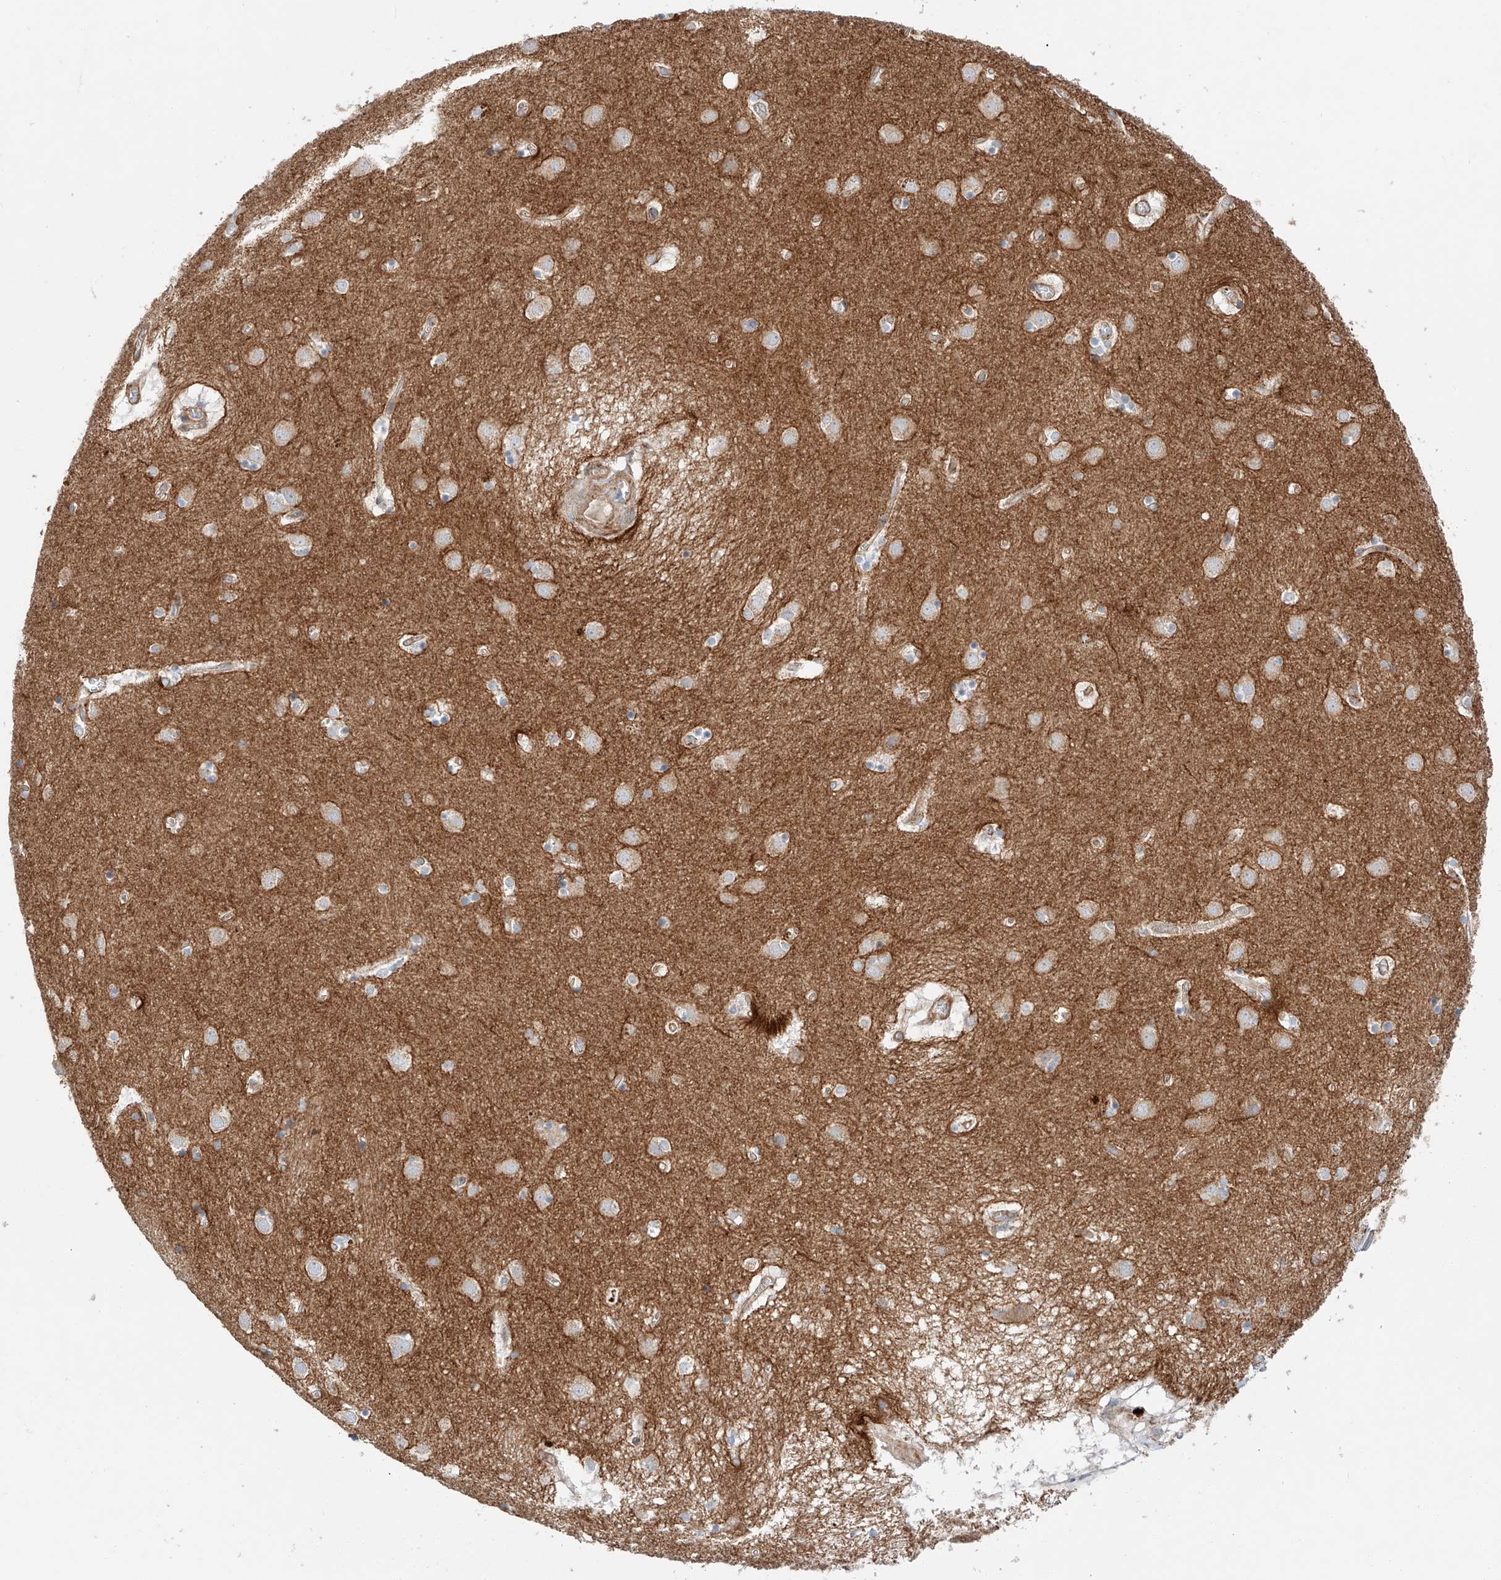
{"staining": {"intensity": "negative", "quantity": "none", "location": "none"}, "tissue": "caudate", "cell_type": "Glial cells", "image_type": "normal", "snomed": [{"axis": "morphology", "description": "Normal tissue, NOS"}, {"axis": "topography", "description": "Lateral ventricle wall"}], "caption": "DAB (3,3'-diaminobenzidine) immunohistochemical staining of normal human caudate reveals no significant expression in glial cells. Nuclei are stained in blue.", "gene": "MINDY4", "patient": {"sex": "male", "age": 70}}